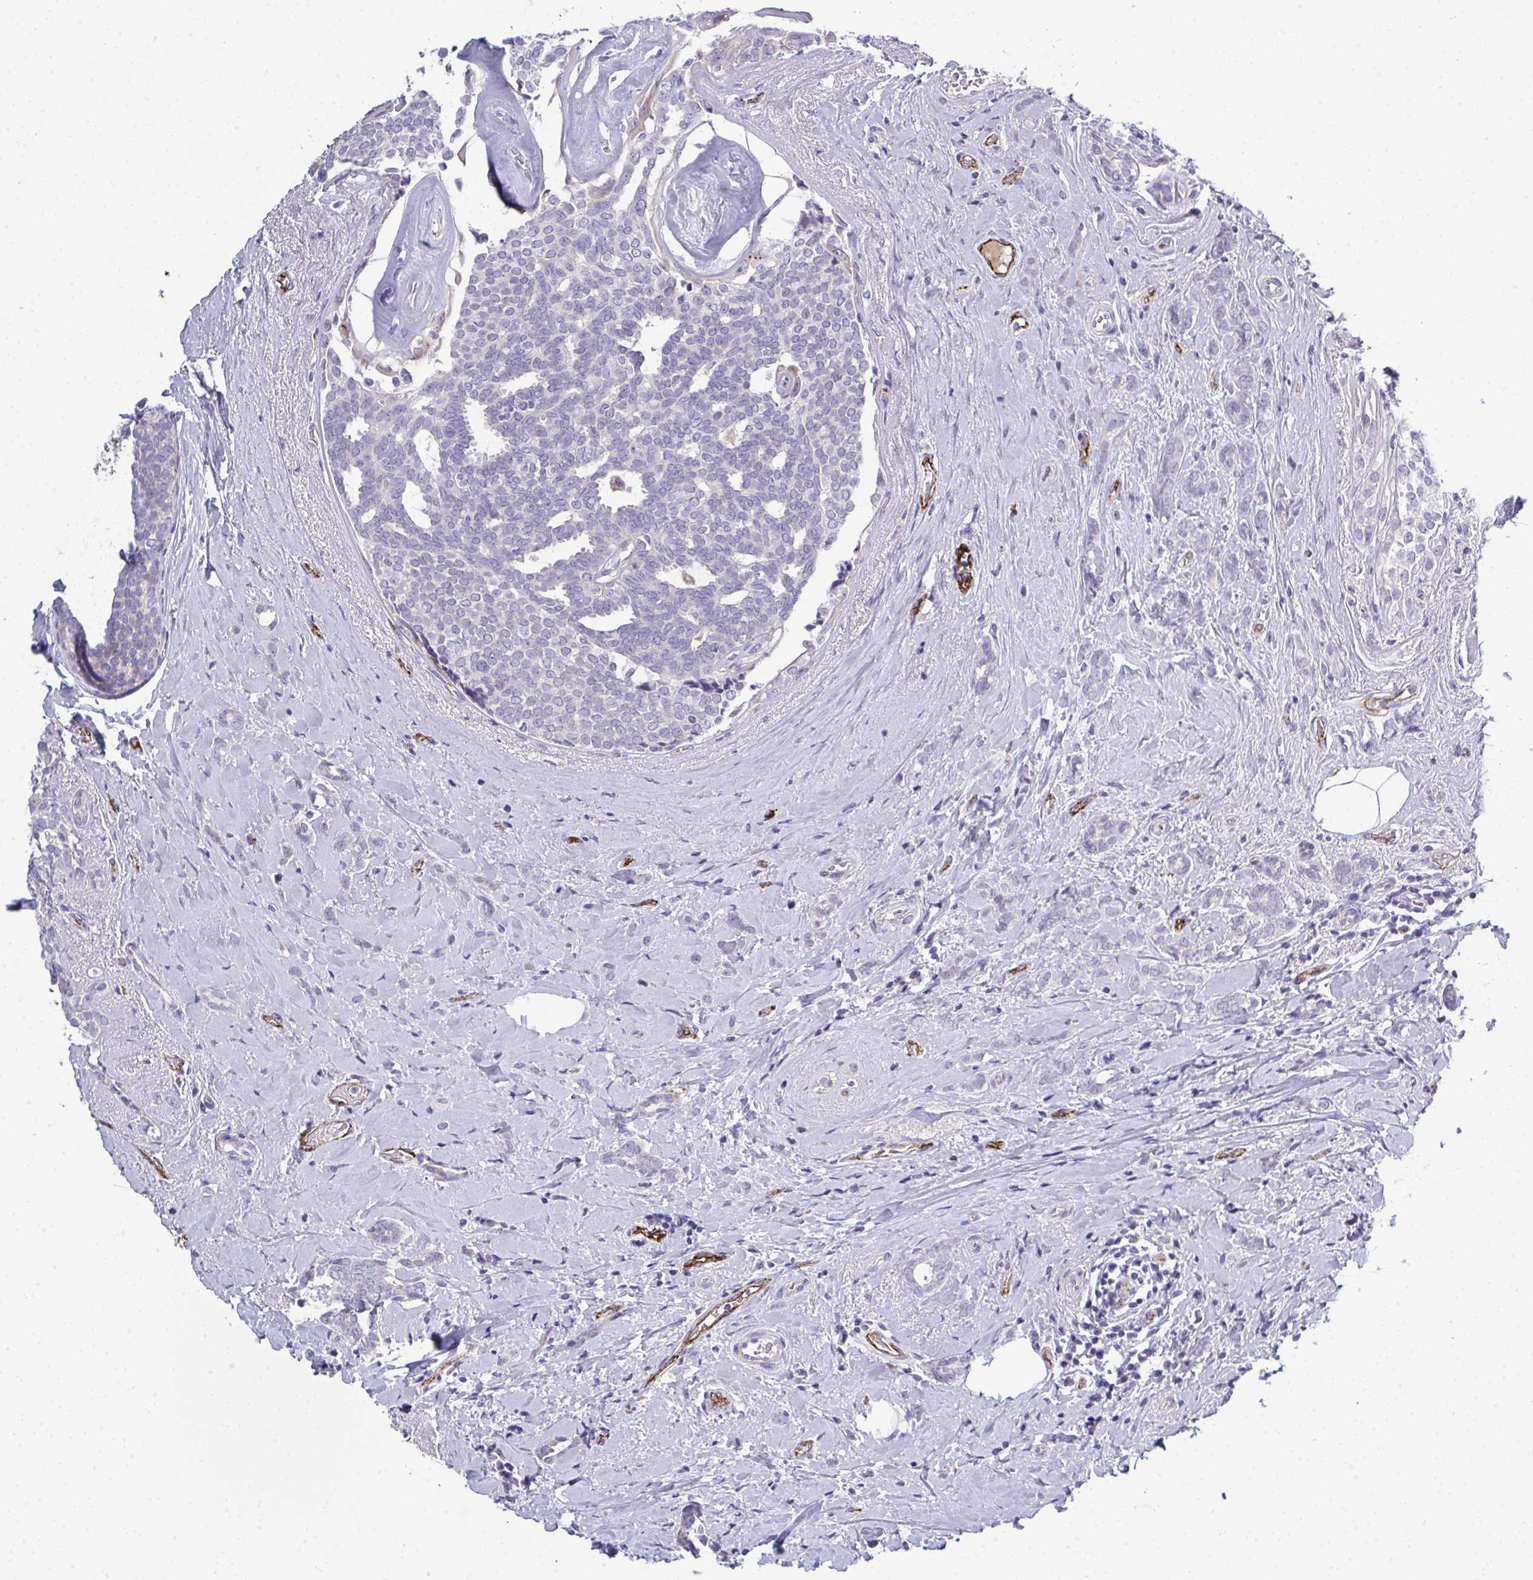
{"staining": {"intensity": "negative", "quantity": "none", "location": "none"}, "tissue": "breast cancer", "cell_type": "Tumor cells", "image_type": "cancer", "snomed": [{"axis": "morphology", "description": "Intraductal carcinoma, in situ"}, {"axis": "morphology", "description": "Duct carcinoma"}, {"axis": "morphology", "description": "Lobular carcinoma, in situ"}, {"axis": "topography", "description": "Breast"}], "caption": "Breast cancer stained for a protein using immunohistochemistry exhibits no expression tumor cells.", "gene": "TOR1AIP2", "patient": {"sex": "female", "age": 44}}